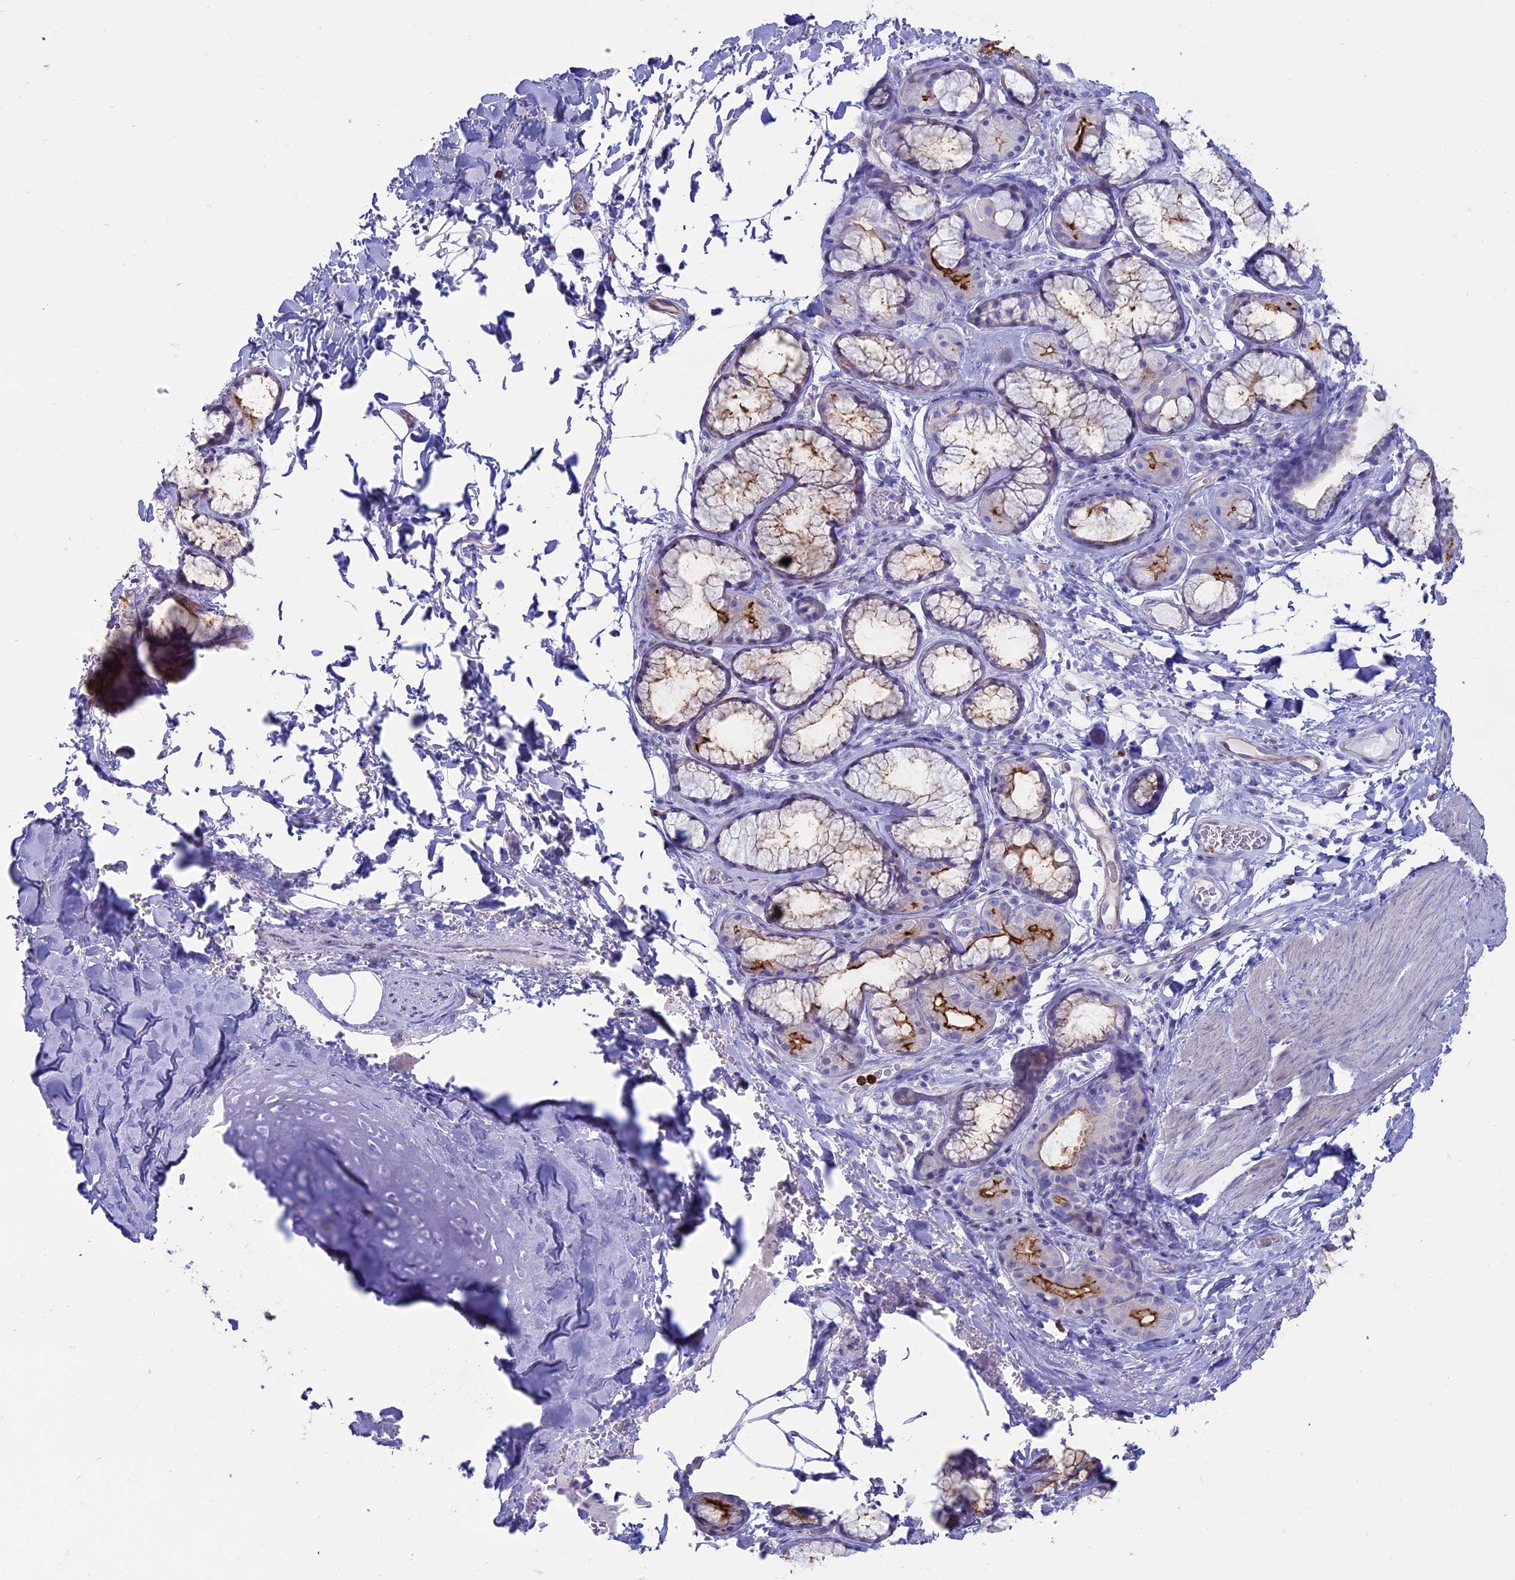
{"staining": {"intensity": "negative", "quantity": "none", "location": "none"}, "tissue": "adipose tissue", "cell_type": "Adipocytes", "image_type": "normal", "snomed": [{"axis": "morphology", "description": "Normal tissue, NOS"}, {"axis": "topography", "description": "Cartilage tissue"}], "caption": "The photomicrograph displays no staining of adipocytes in benign adipose tissue. The staining is performed using DAB brown chromogen with nuclei counter-stained in using hematoxylin.", "gene": "OR2AE1", "patient": {"sex": "female", "age": 63}}